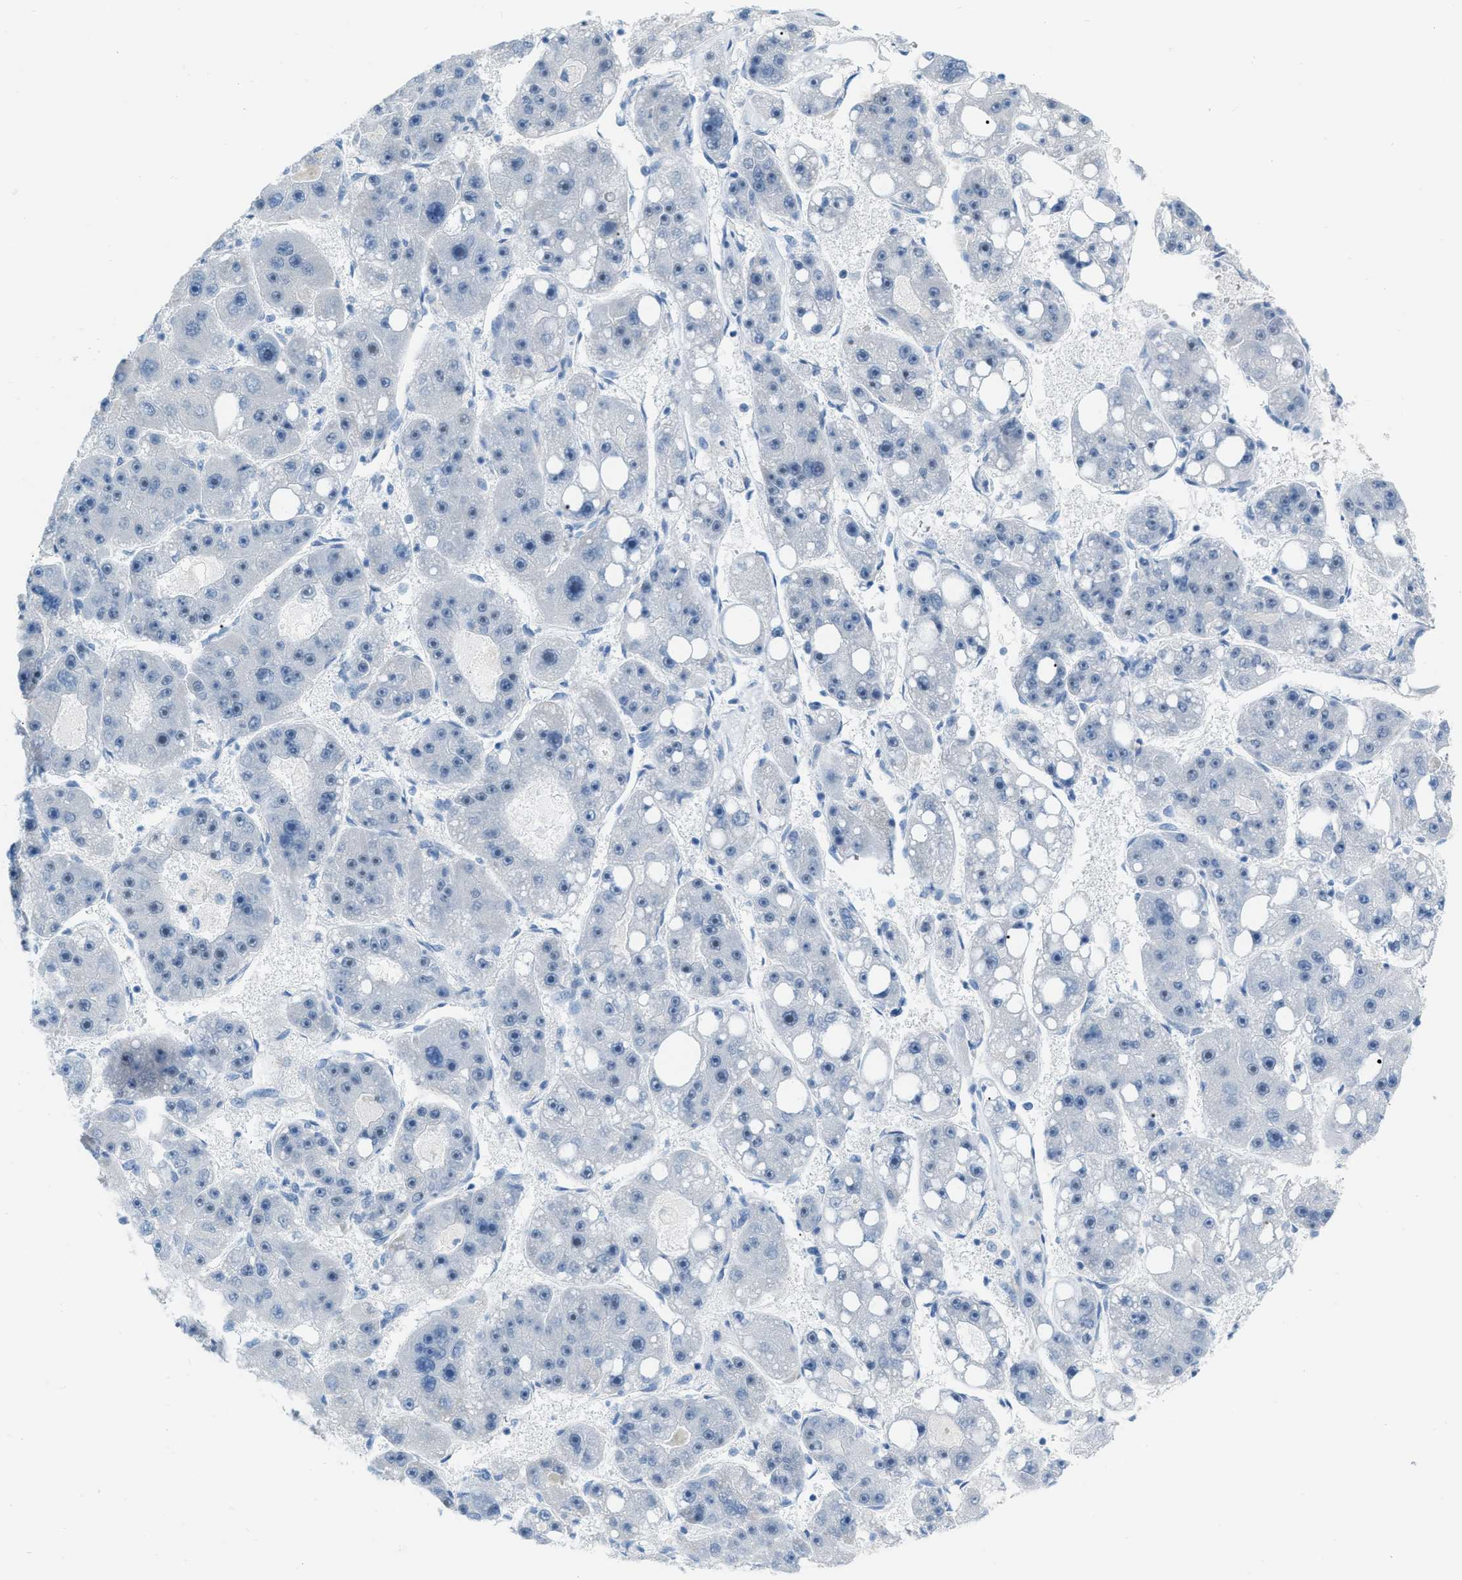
{"staining": {"intensity": "negative", "quantity": "none", "location": "none"}, "tissue": "liver cancer", "cell_type": "Tumor cells", "image_type": "cancer", "snomed": [{"axis": "morphology", "description": "Carcinoma, Hepatocellular, NOS"}, {"axis": "topography", "description": "Liver"}], "caption": "This is an immunohistochemistry (IHC) image of liver cancer. There is no staining in tumor cells.", "gene": "PHRF1", "patient": {"sex": "female", "age": 61}}